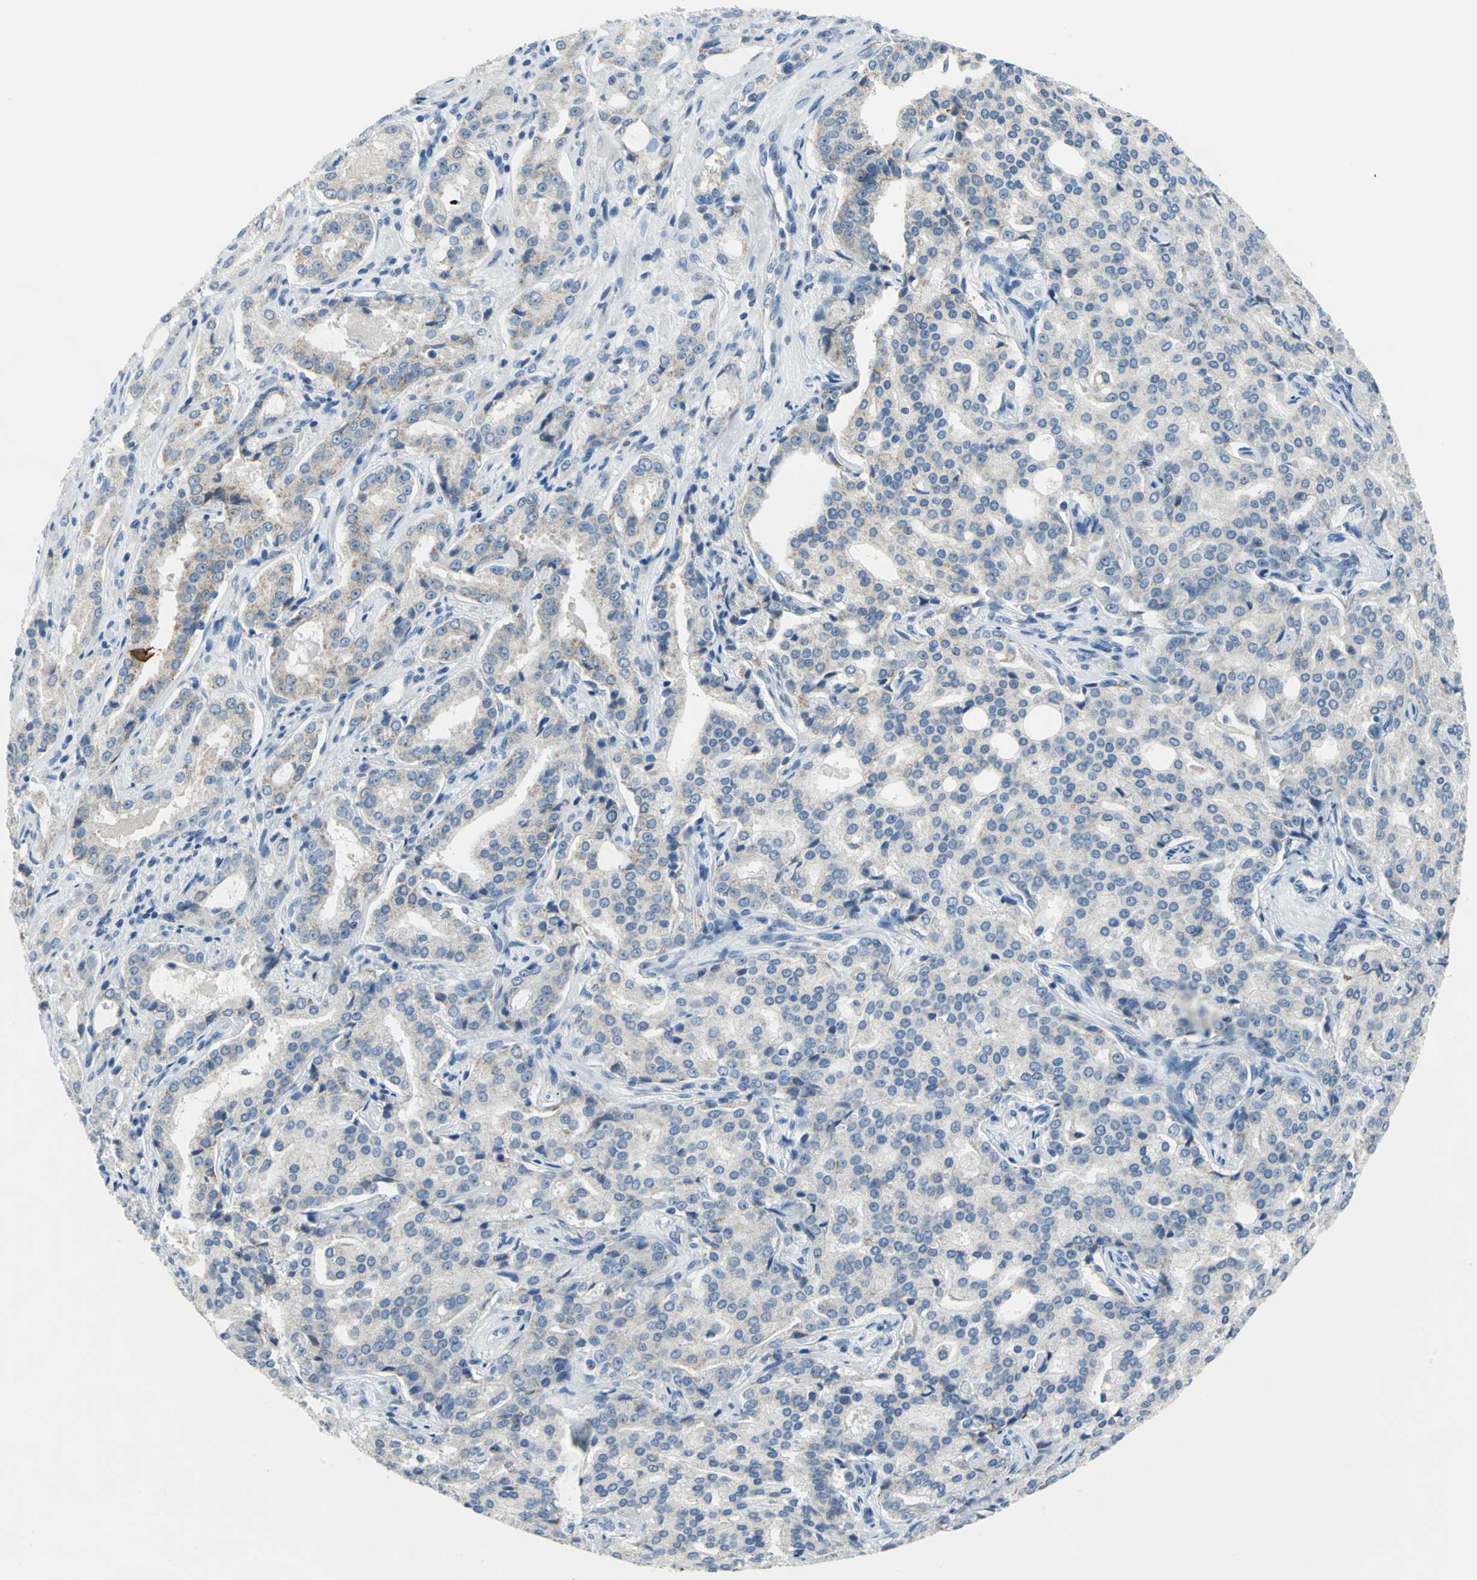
{"staining": {"intensity": "weak", "quantity": "<25%", "location": "cytoplasmic/membranous"}, "tissue": "prostate cancer", "cell_type": "Tumor cells", "image_type": "cancer", "snomed": [{"axis": "morphology", "description": "Adenocarcinoma, High grade"}, {"axis": "topography", "description": "Prostate"}], "caption": "Photomicrograph shows no significant protein staining in tumor cells of high-grade adenocarcinoma (prostate). (DAB (3,3'-diaminobenzidine) immunohistochemistry with hematoxylin counter stain).", "gene": "MUC4", "patient": {"sex": "male", "age": 72}}